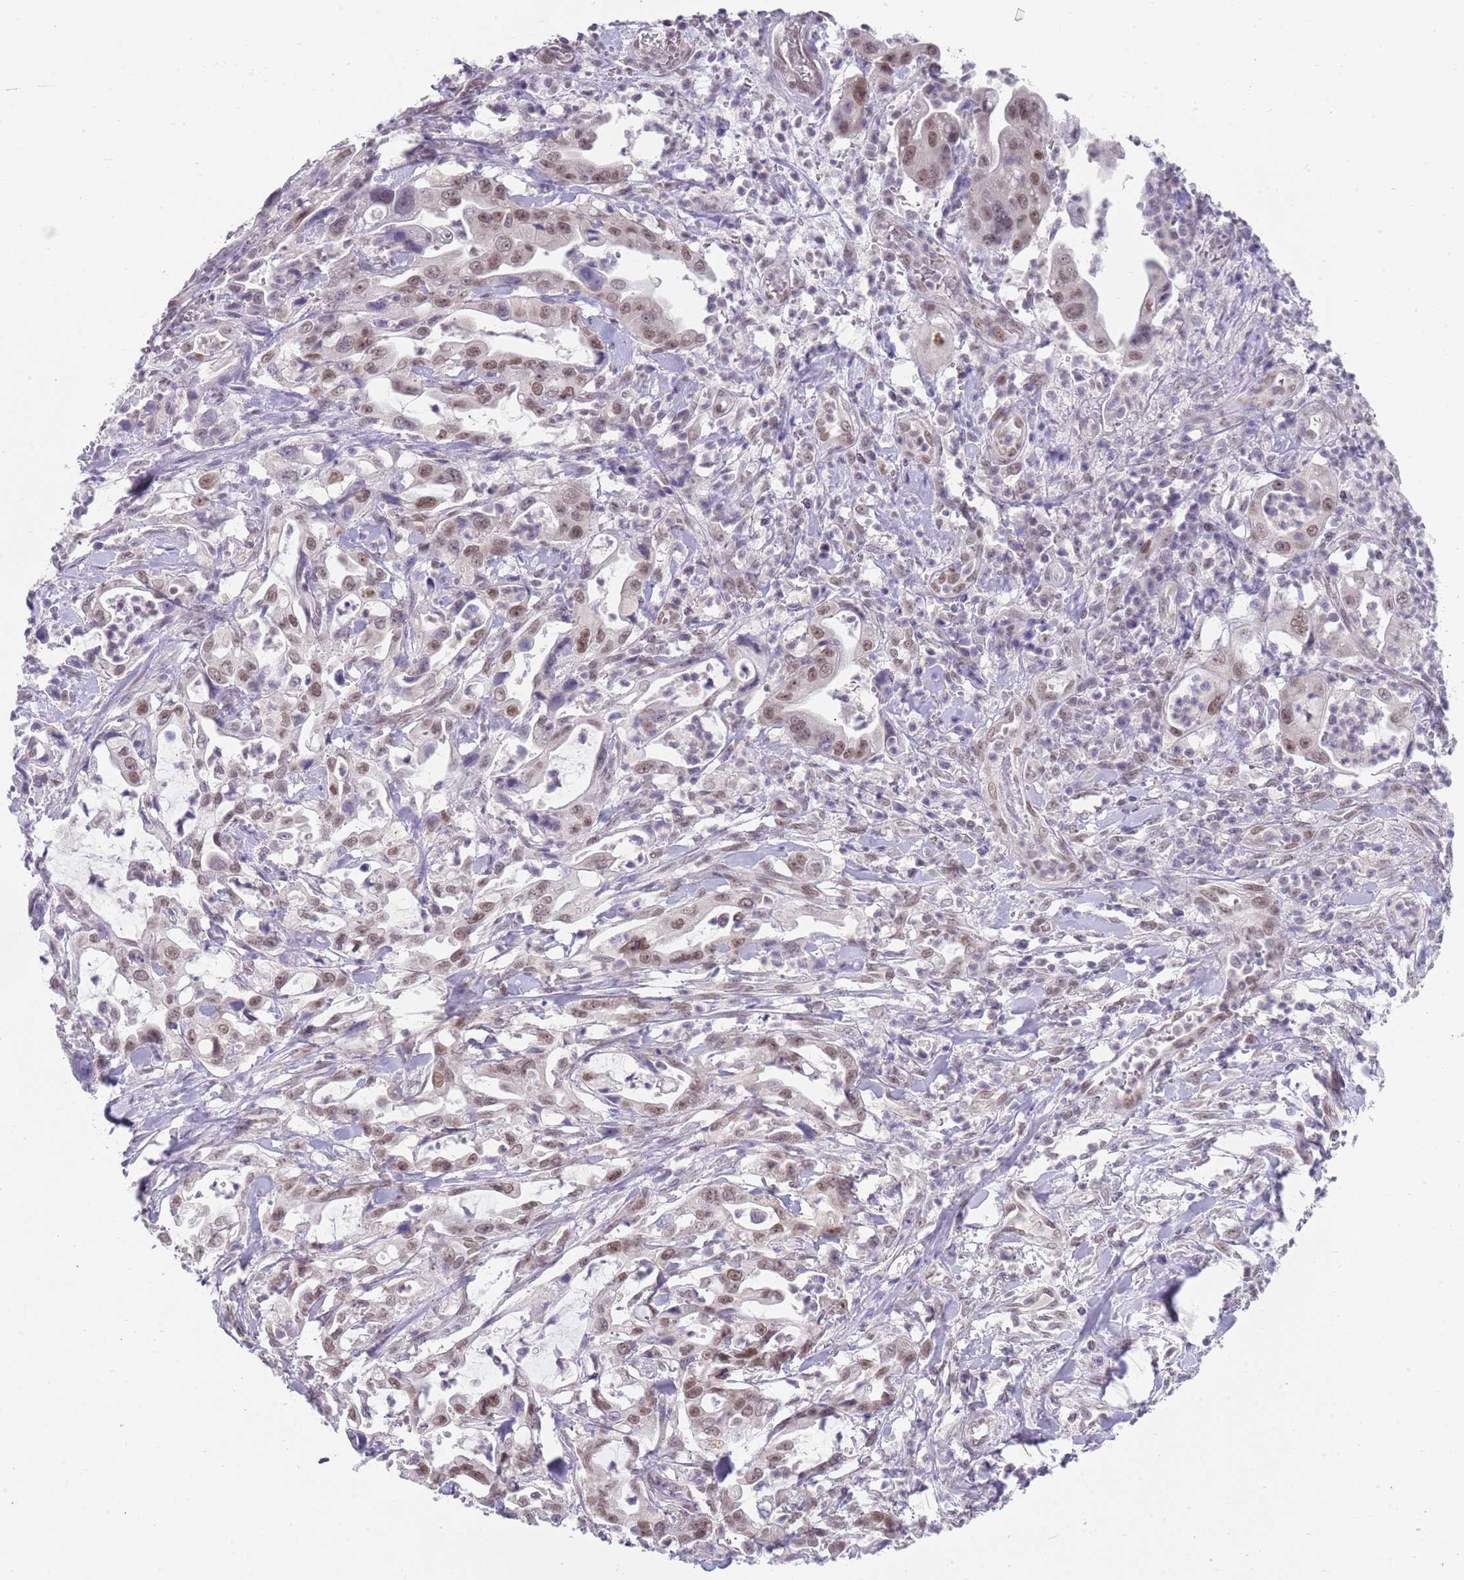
{"staining": {"intensity": "moderate", "quantity": "25%-75%", "location": "nuclear"}, "tissue": "pancreatic cancer", "cell_type": "Tumor cells", "image_type": "cancer", "snomed": [{"axis": "morphology", "description": "Adenocarcinoma, NOS"}, {"axis": "topography", "description": "Pancreas"}], "caption": "A micrograph showing moderate nuclear expression in about 25%-75% of tumor cells in pancreatic cancer (adenocarcinoma), as visualized by brown immunohistochemical staining.", "gene": "SEPHS2", "patient": {"sex": "female", "age": 61}}